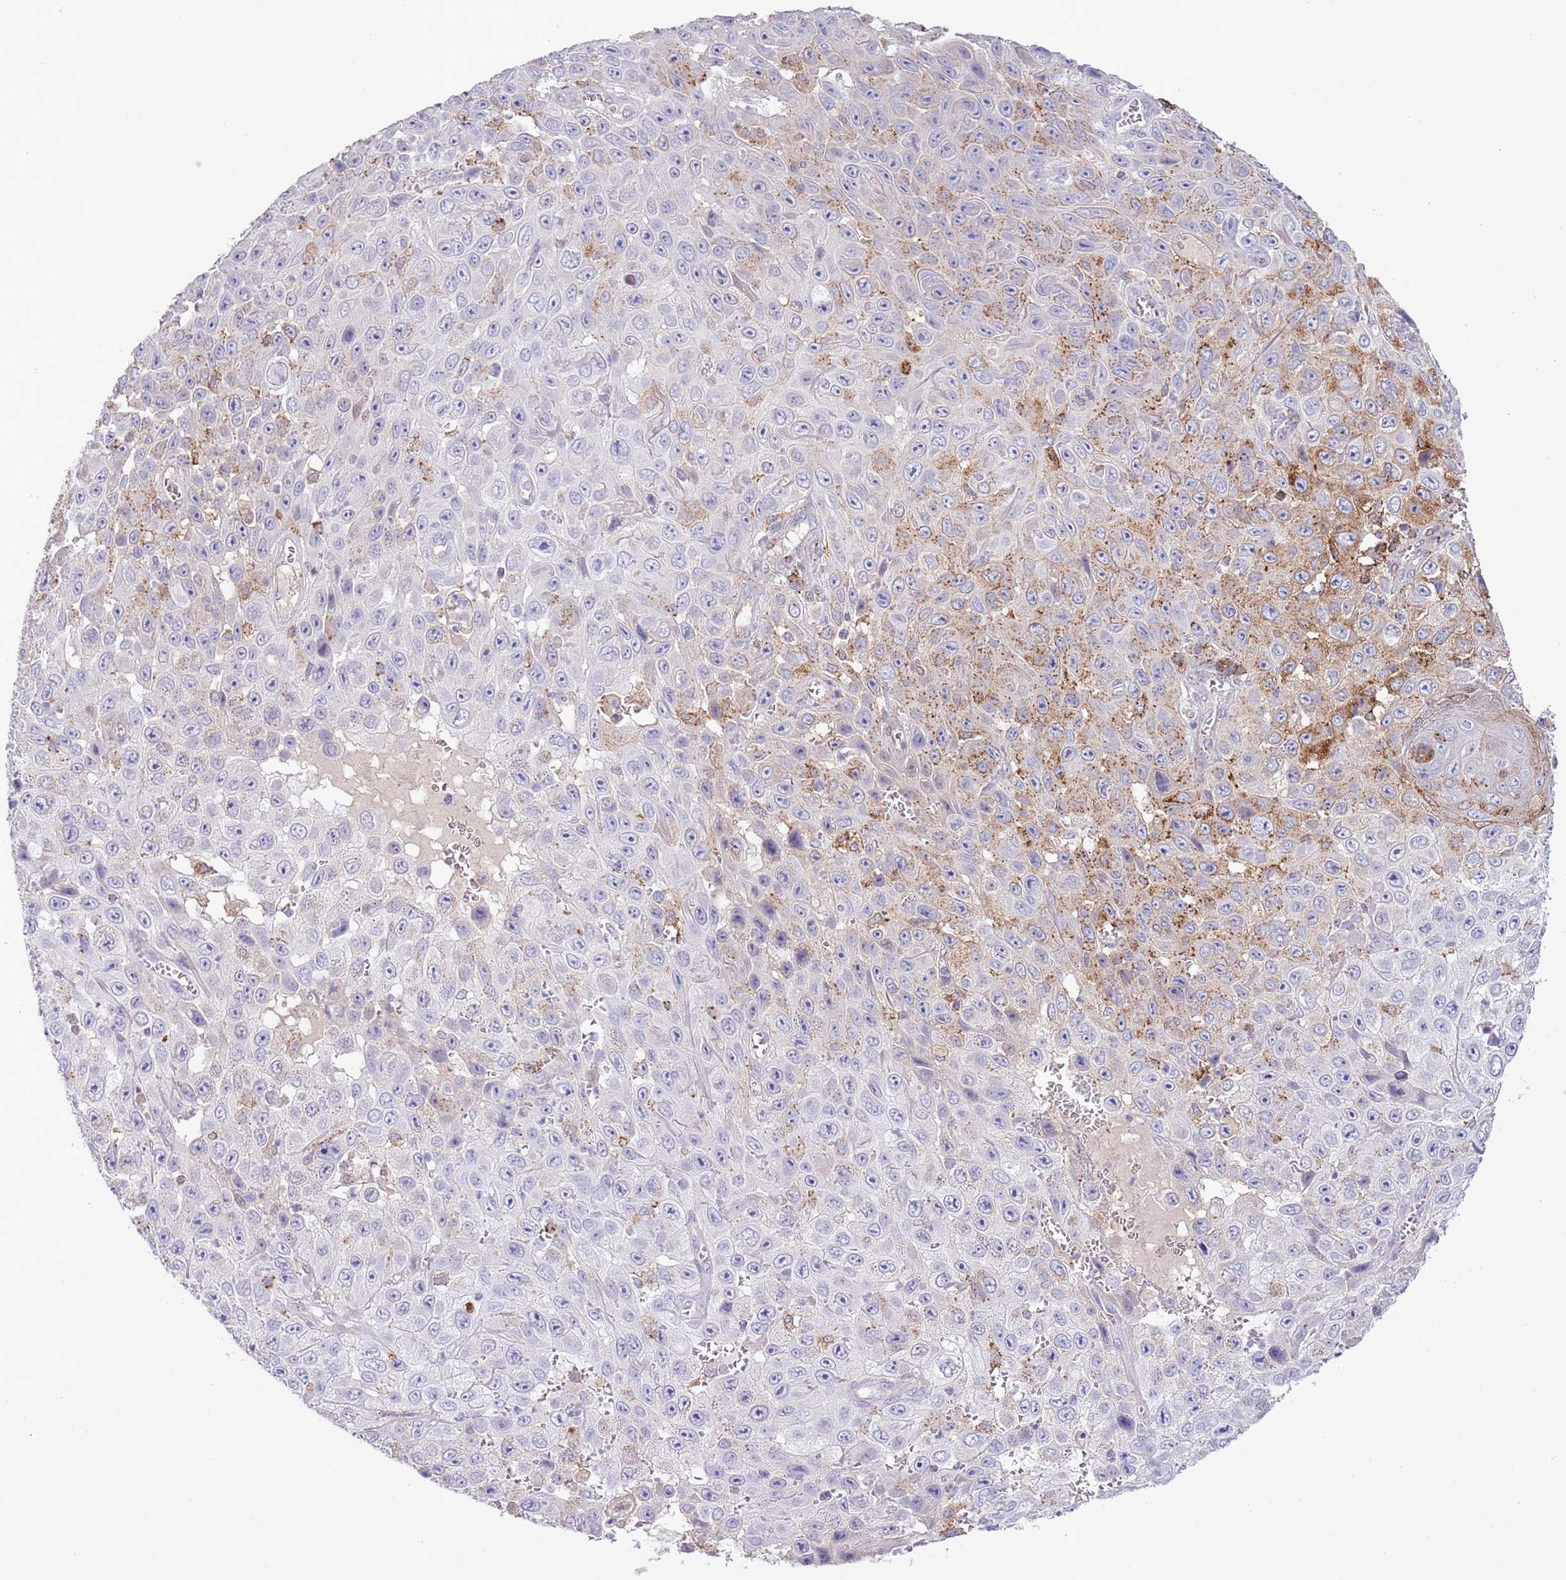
{"staining": {"intensity": "moderate", "quantity": "25%-75%", "location": "cytoplasmic/membranous"}, "tissue": "skin cancer", "cell_type": "Tumor cells", "image_type": "cancer", "snomed": [{"axis": "morphology", "description": "Squamous cell carcinoma, NOS"}, {"axis": "topography", "description": "Skin"}], "caption": "A medium amount of moderate cytoplasmic/membranous staining is seen in approximately 25%-75% of tumor cells in skin squamous cell carcinoma tissue.", "gene": "ABHD17A", "patient": {"sex": "male", "age": 82}}